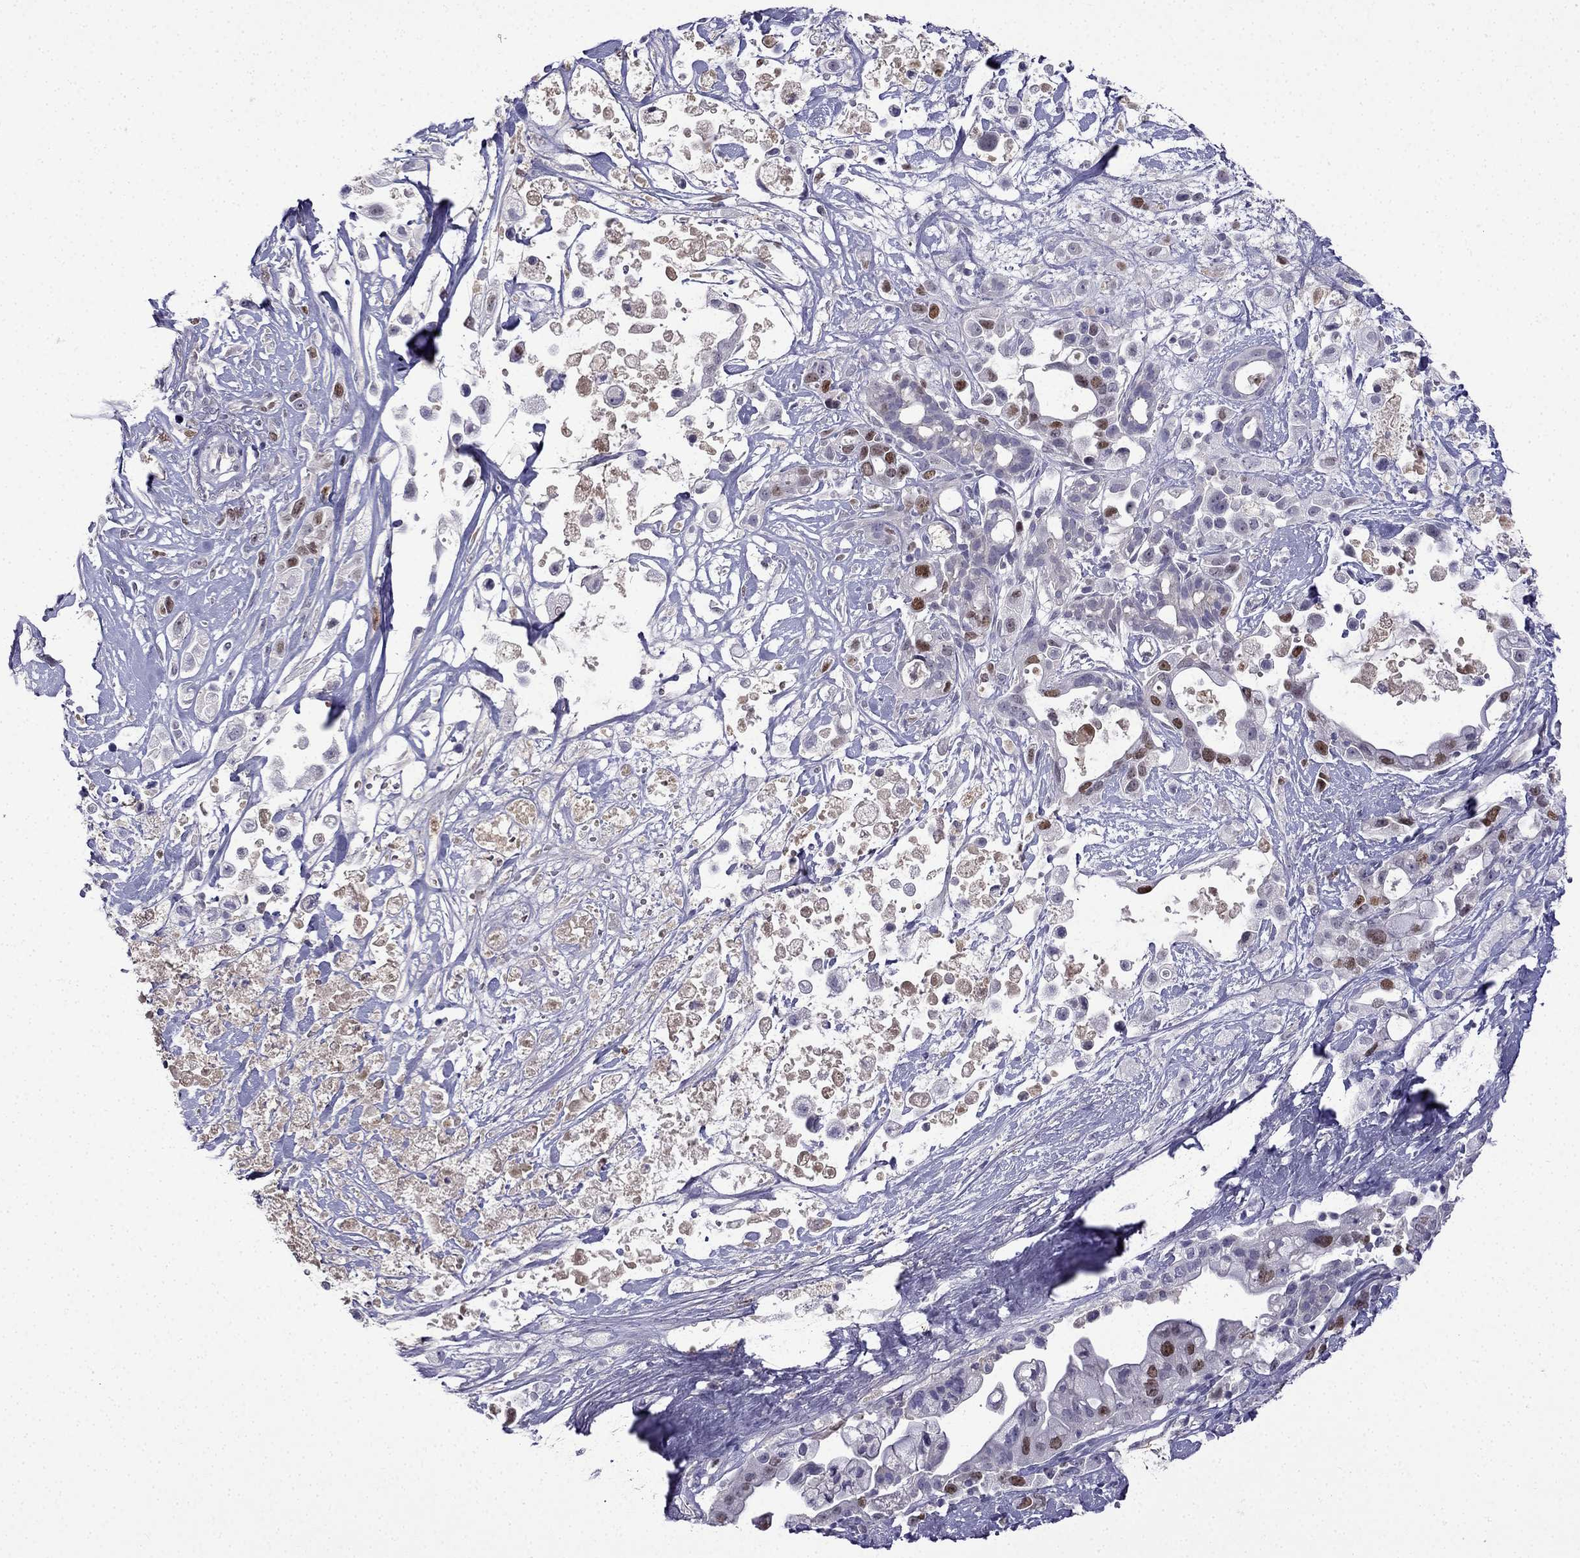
{"staining": {"intensity": "strong", "quantity": "<25%", "location": "nuclear"}, "tissue": "pancreatic cancer", "cell_type": "Tumor cells", "image_type": "cancer", "snomed": [{"axis": "morphology", "description": "Adenocarcinoma, NOS"}, {"axis": "topography", "description": "Pancreas"}], "caption": "An immunohistochemistry histopathology image of neoplastic tissue is shown. Protein staining in brown highlights strong nuclear positivity in pancreatic adenocarcinoma within tumor cells.", "gene": "UHRF1", "patient": {"sex": "male", "age": 44}}